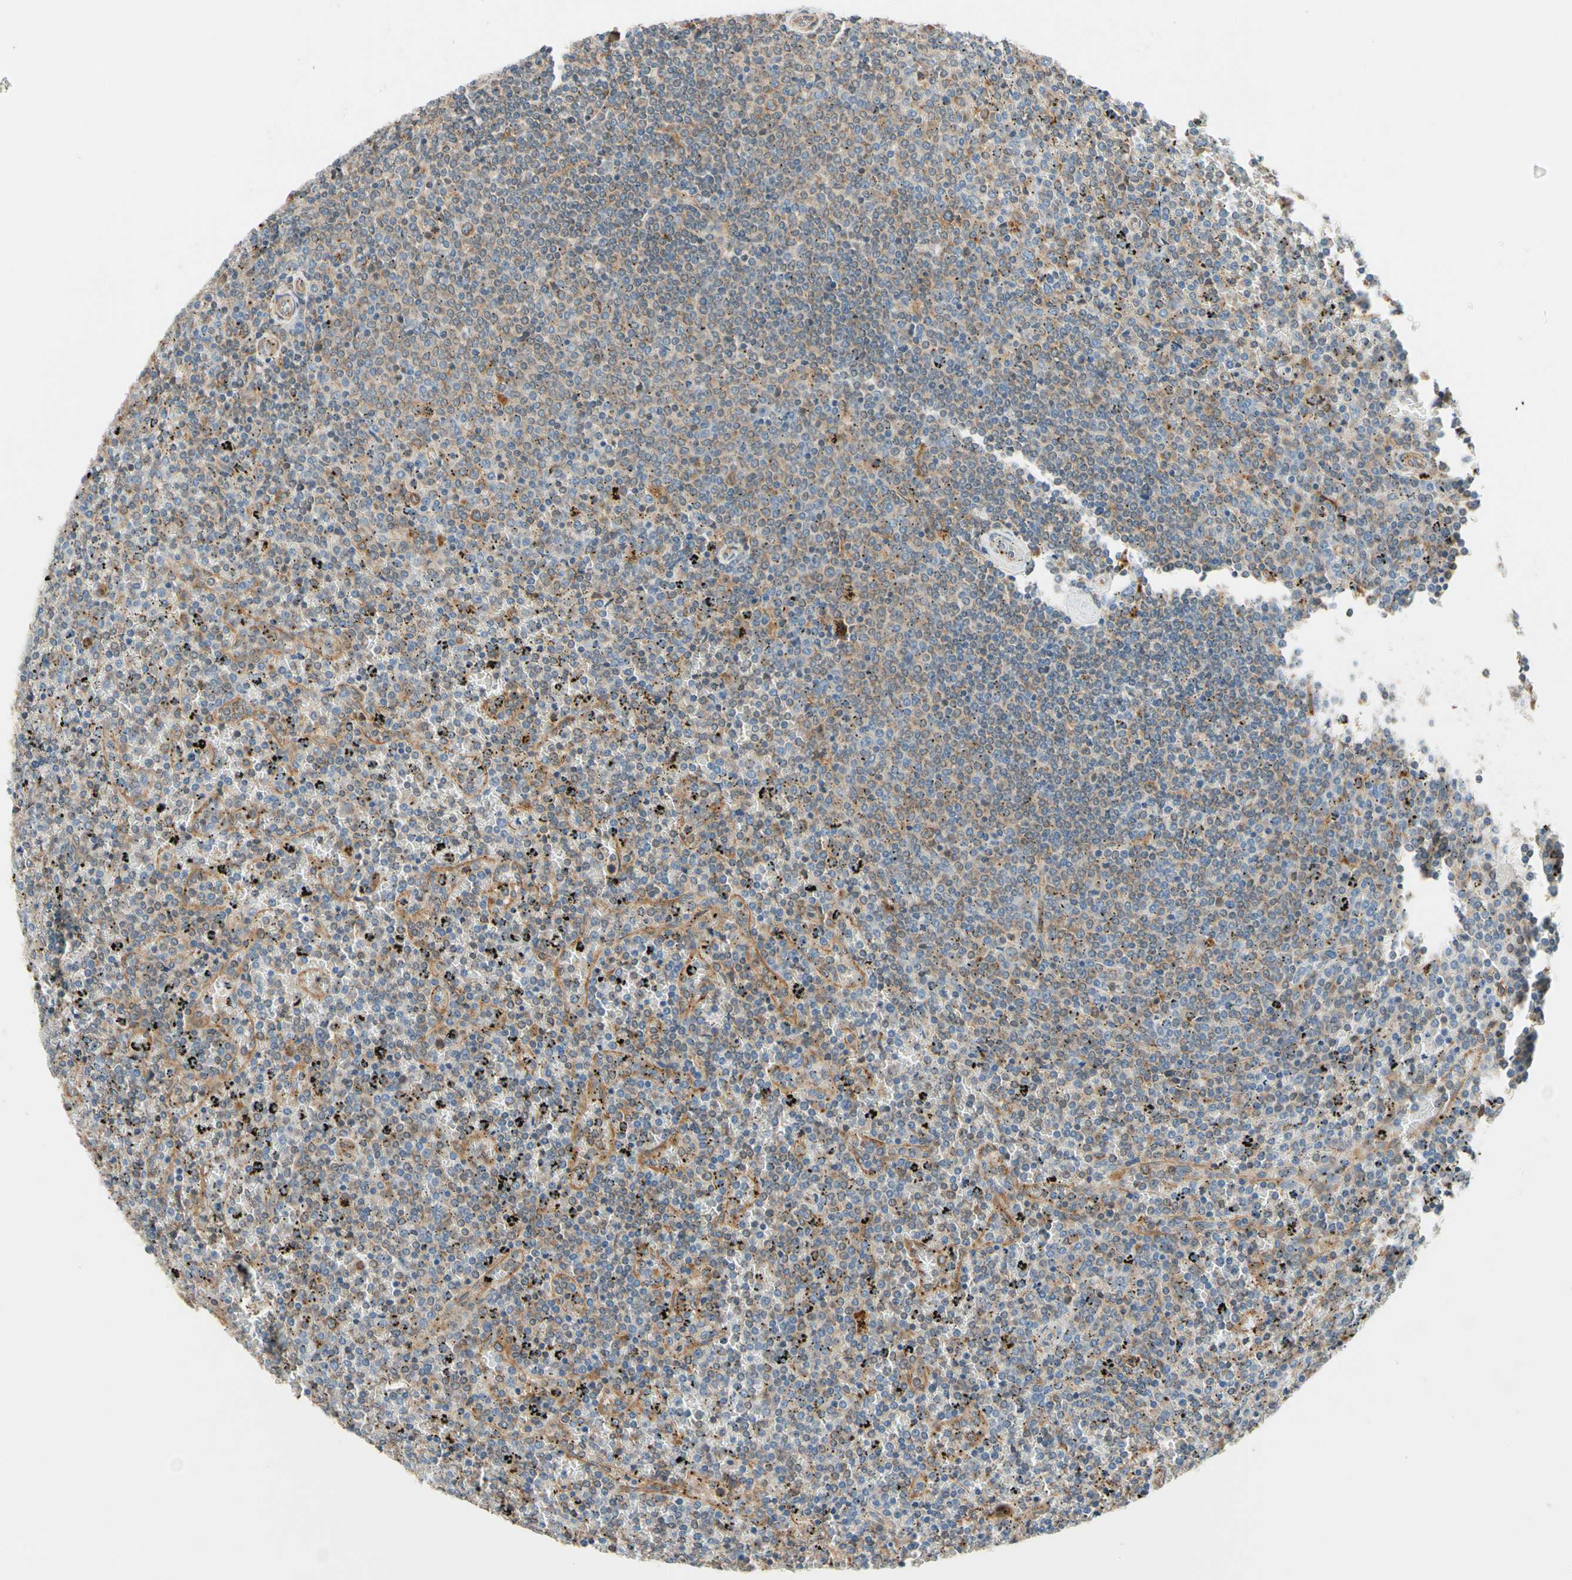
{"staining": {"intensity": "weak", "quantity": "<25%", "location": "cytoplasmic/membranous"}, "tissue": "lymphoma", "cell_type": "Tumor cells", "image_type": "cancer", "snomed": [{"axis": "morphology", "description": "Malignant lymphoma, non-Hodgkin's type, Low grade"}, {"axis": "topography", "description": "Spleen"}], "caption": "Immunohistochemical staining of lymphoma shows no significant expression in tumor cells.", "gene": "PHYH", "patient": {"sex": "female", "age": 77}}